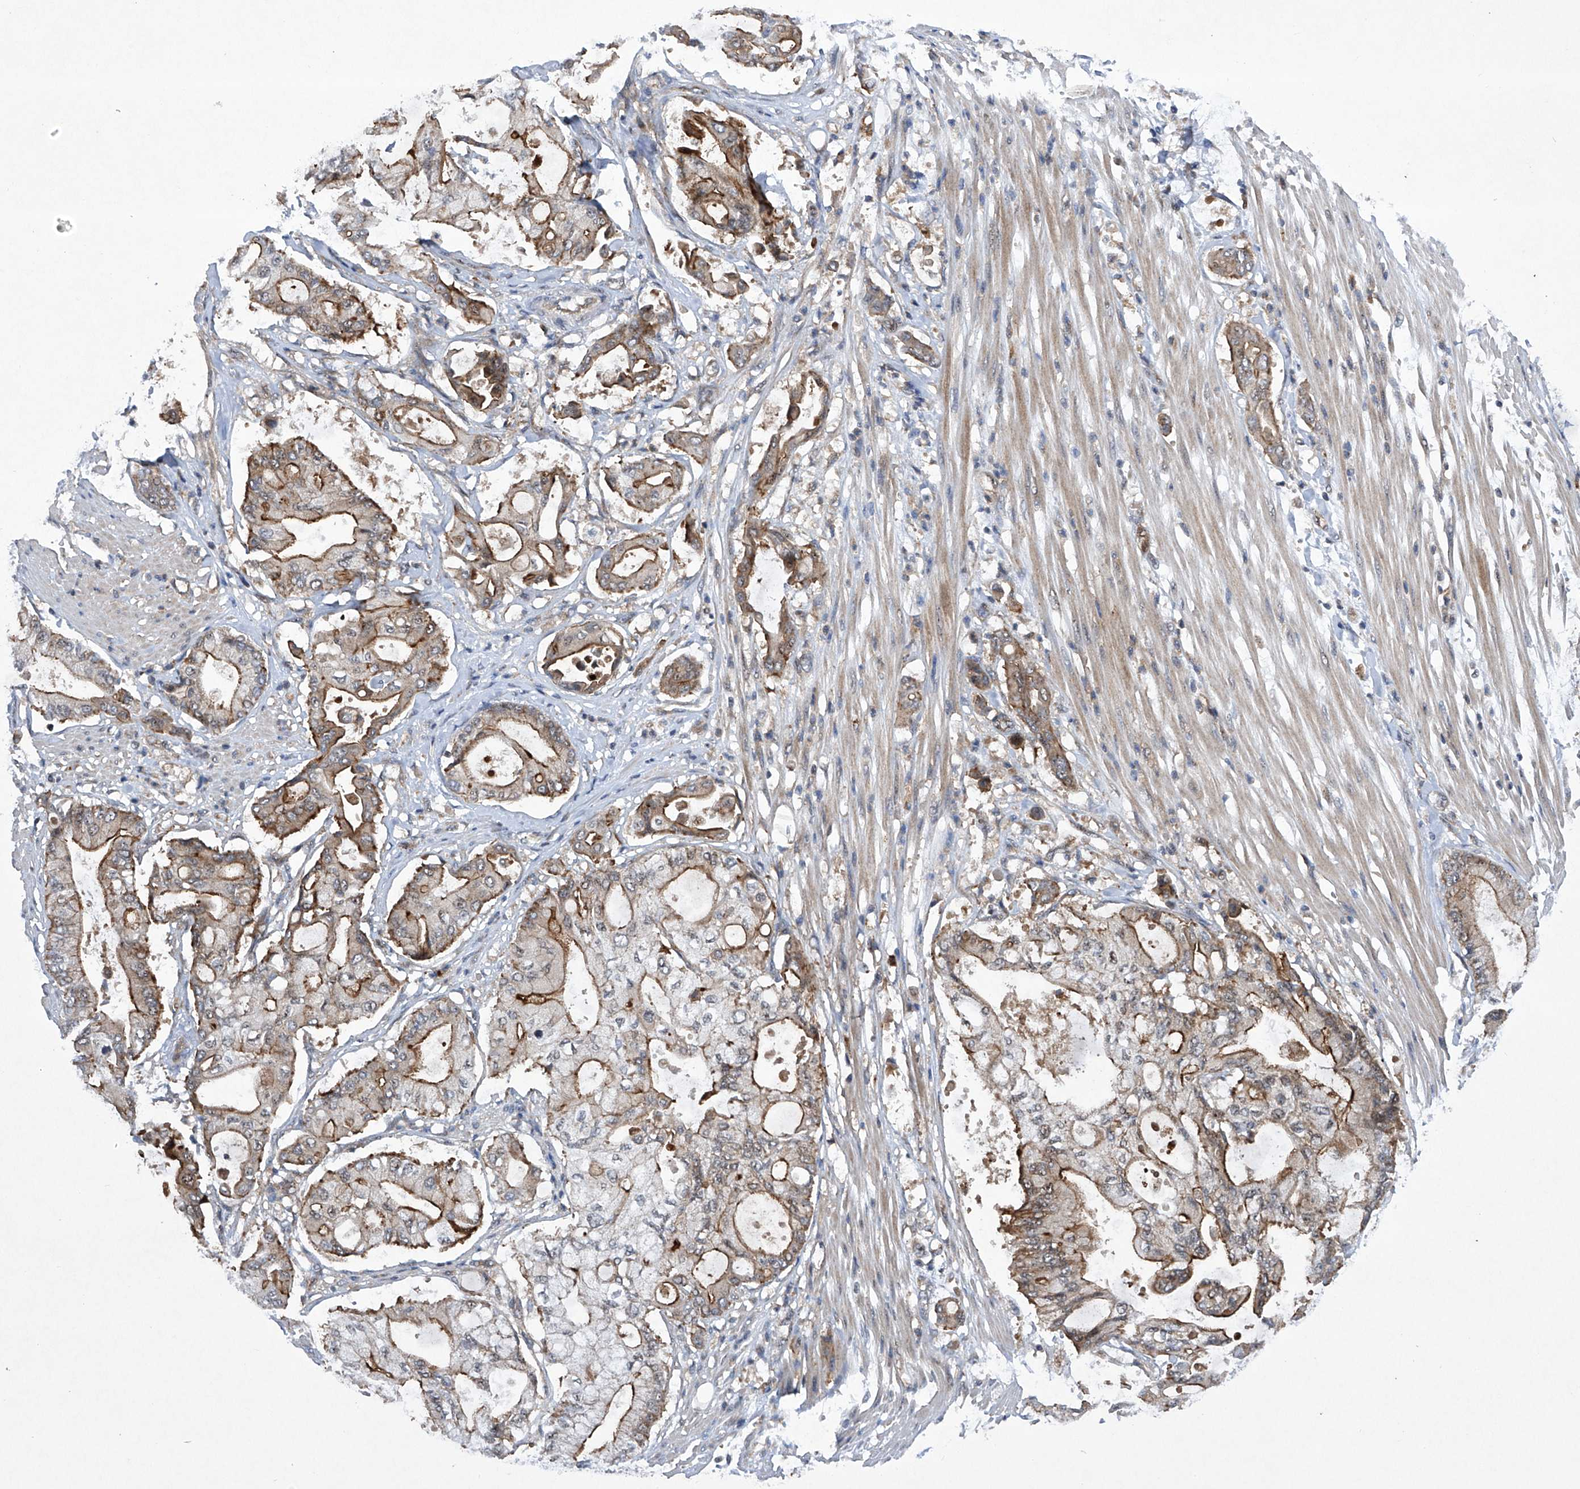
{"staining": {"intensity": "strong", "quantity": "25%-75%", "location": "cytoplasmic/membranous"}, "tissue": "pancreatic cancer", "cell_type": "Tumor cells", "image_type": "cancer", "snomed": [{"axis": "morphology", "description": "Adenocarcinoma, NOS"}, {"axis": "morphology", "description": "Adenocarcinoma, metastatic, NOS"}, {"axis": "topography", "description": "Lymph node"}, {"axis": "topography", "description": "Pancreas"}, {"axis": "topography", "description": "Duodenum"}], "caption": "An IHC photomicrograph of neoplastic tissue is shown. Protein staining in brown highlights strong cytoplasmic/membranous positivity in adenocarcinoma (pancreatic) within tumor cells. (brown staining indicates protein expression, while blue staining denotes nuclei).", "gene": "CISH", "patient": {"sex": "female", "age": 64}}